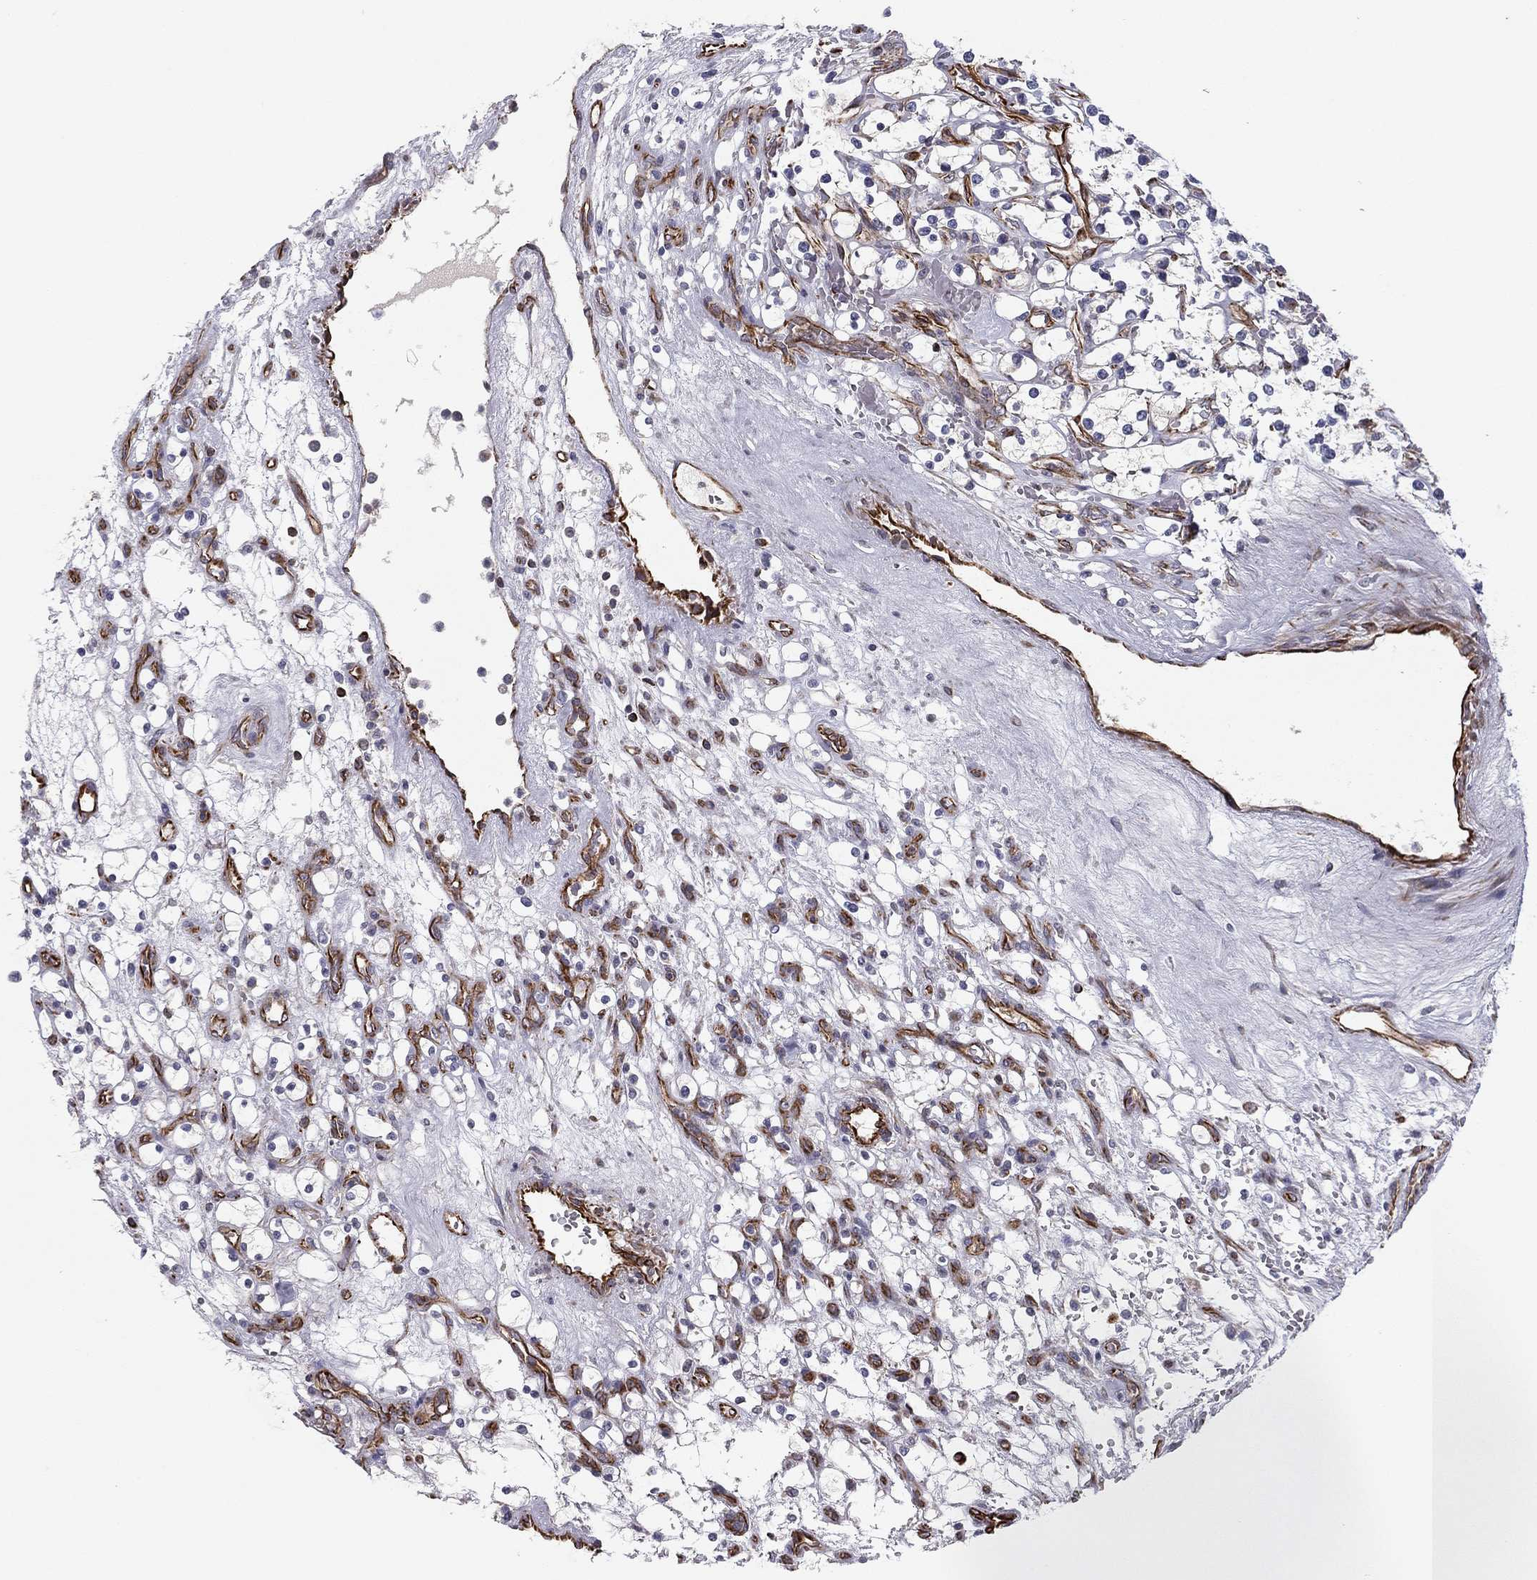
{"staining": {"intensity": "negative", "quantity": "none", "location": "none"}, "tissue": "renal cancer", "cell_type": "Tumor cells", "image_type": "cancer", "snomed": [{"axis": "morphology", "description": "Adenocarcinoma, NOS"}, {"axis": "topography", "description": "Kidney"}], "caption": "This is an IHC photomicrograph of human renal cancer. There is no staining in tumor cells.", "gene": "CLSTN1", "patient": {"sex": "female", "age": 69}}